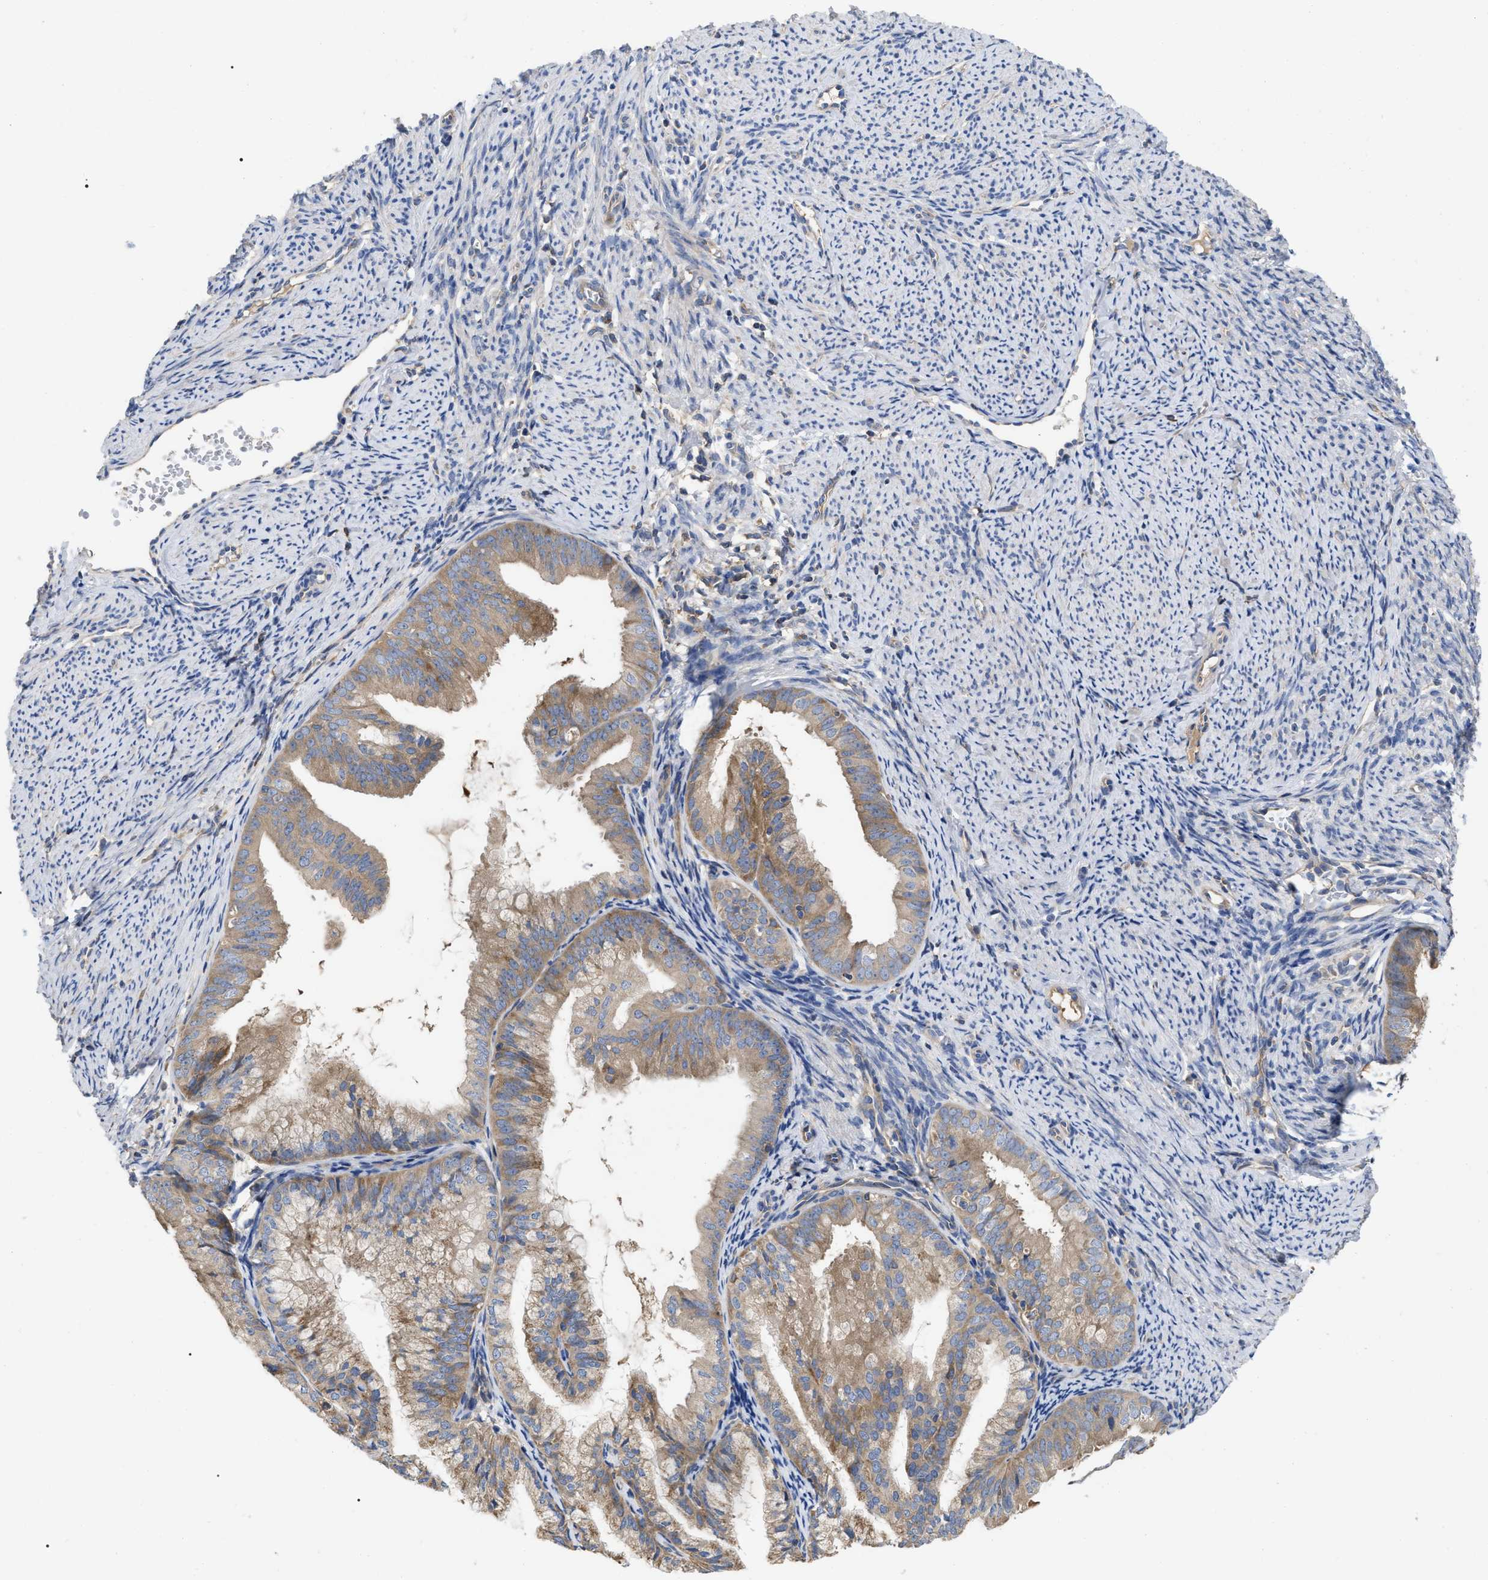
{"staining": {"intensity": "weak", "quantity": ">75%", "location": "cytoplasmic/membranous"}, "tissue": "endometrial cancer", "cell_type": "Tumor cells", "image_type": "cancer", "snomed": [{"axis": "morphology", "description": "Adenocarcinoma, NOS"}, {"axis": "topography", "description": "Endometrium"}], "caption": "The photomicrograph displays immunohistochemical staining of endometrial cancer. There is weak cytoplasmic/membranous staining is seen in about >75% of tumor cells.", "gene": "RAP1GDS1", "patient": {"sex": "female", "age": 63}}